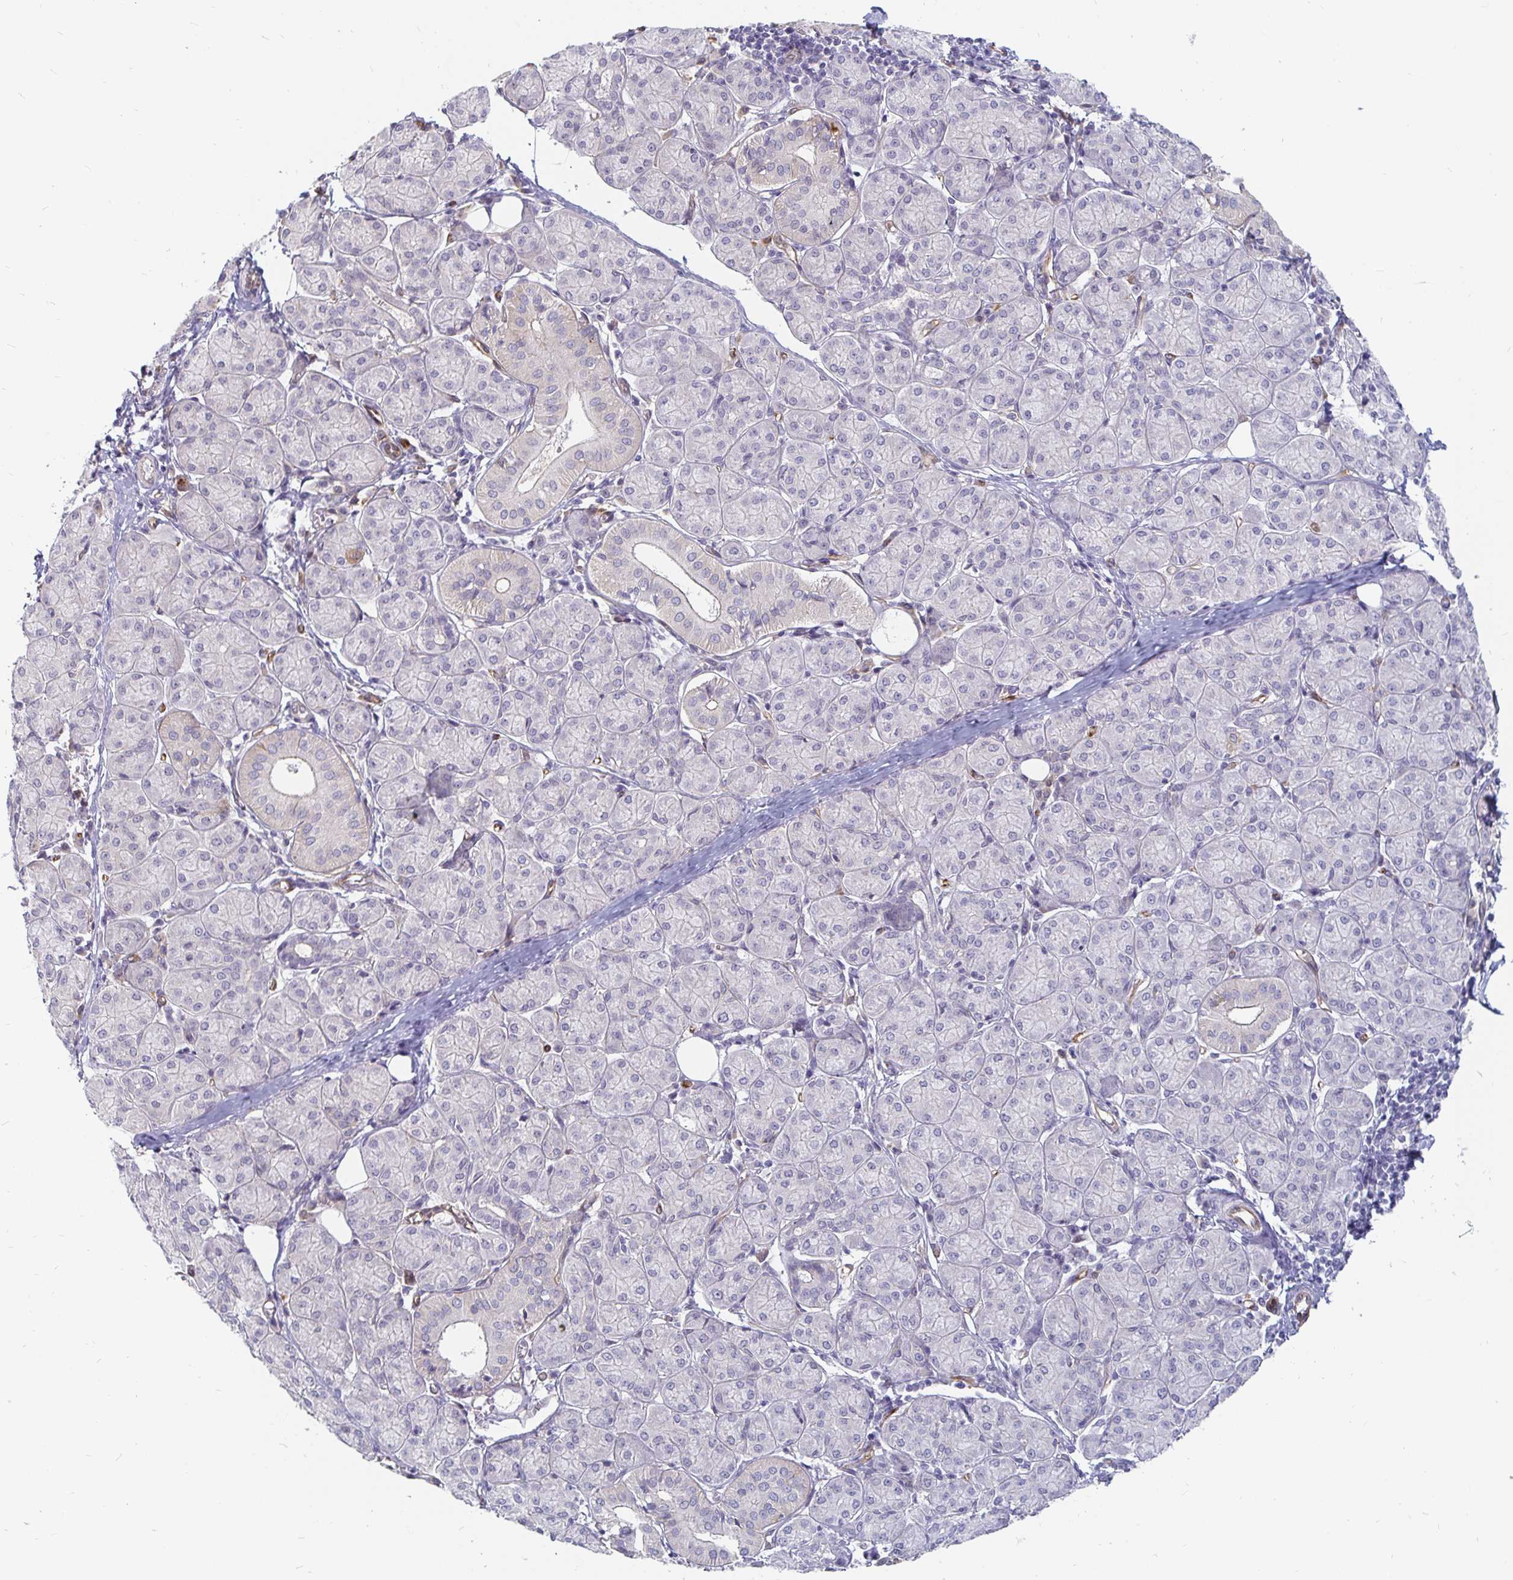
{"staining": {"intensity": "negative", "quantity": "none", "location": "none"}, "tissue": "salivary gland", "cell_type": "Glandular cells", "image_type": "normal", "snomed": [{"axis": "morphology", "description": "Normal tissue, NOS"}, {"axis": "morphology", "description": "Inflammation, NOS"}, {"axis": "topography", "description": "Lymph node"}, {"axis": "topography", "description": "Salivary gland"}], "caption": "A micrograph of salivary gland stained for a protein demonstrates no brown staining in glandular cells.", "gene": "CCDC85A", "patient": {"sex": "male", "age": 3}}